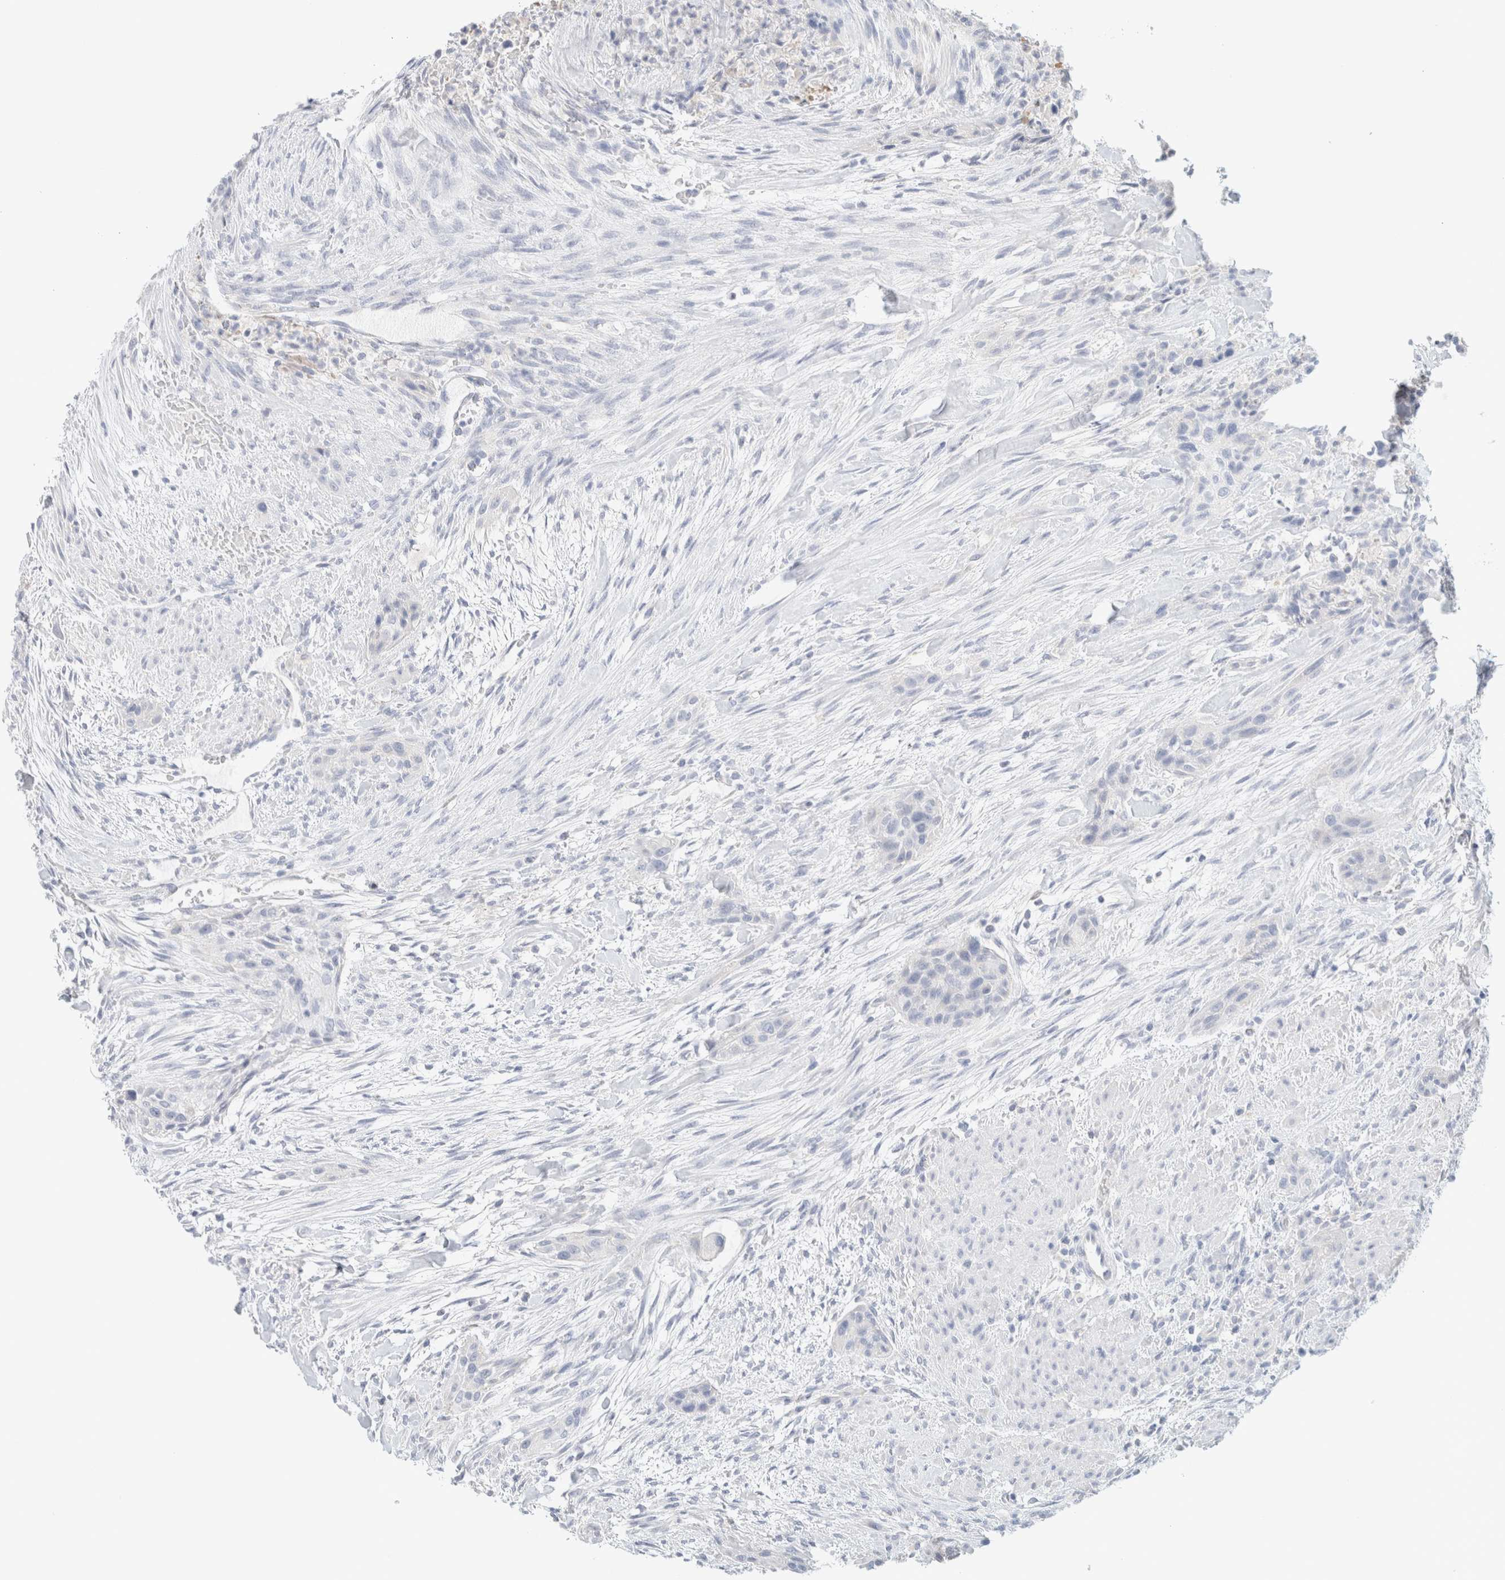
{"staining": {"intensity": "negative", "quantity": "none", "location": "none"}, "tissue": "urothelial cancer", "cell_type": "Tumor cells", "image_type": "cancer", "snomed": [{"axis": "morphology", "description": "Urothelial carcinoma, High grade"}, {"axis": "topography", "description": "Urinary bladder"}], "caption": "Urothelial cancer stained for a protein using immunohistochemistry (IHC) demonstrates no expression tumor cells.", "gene": "HEXD", "patient": {"sex": "male", "age": 35}}